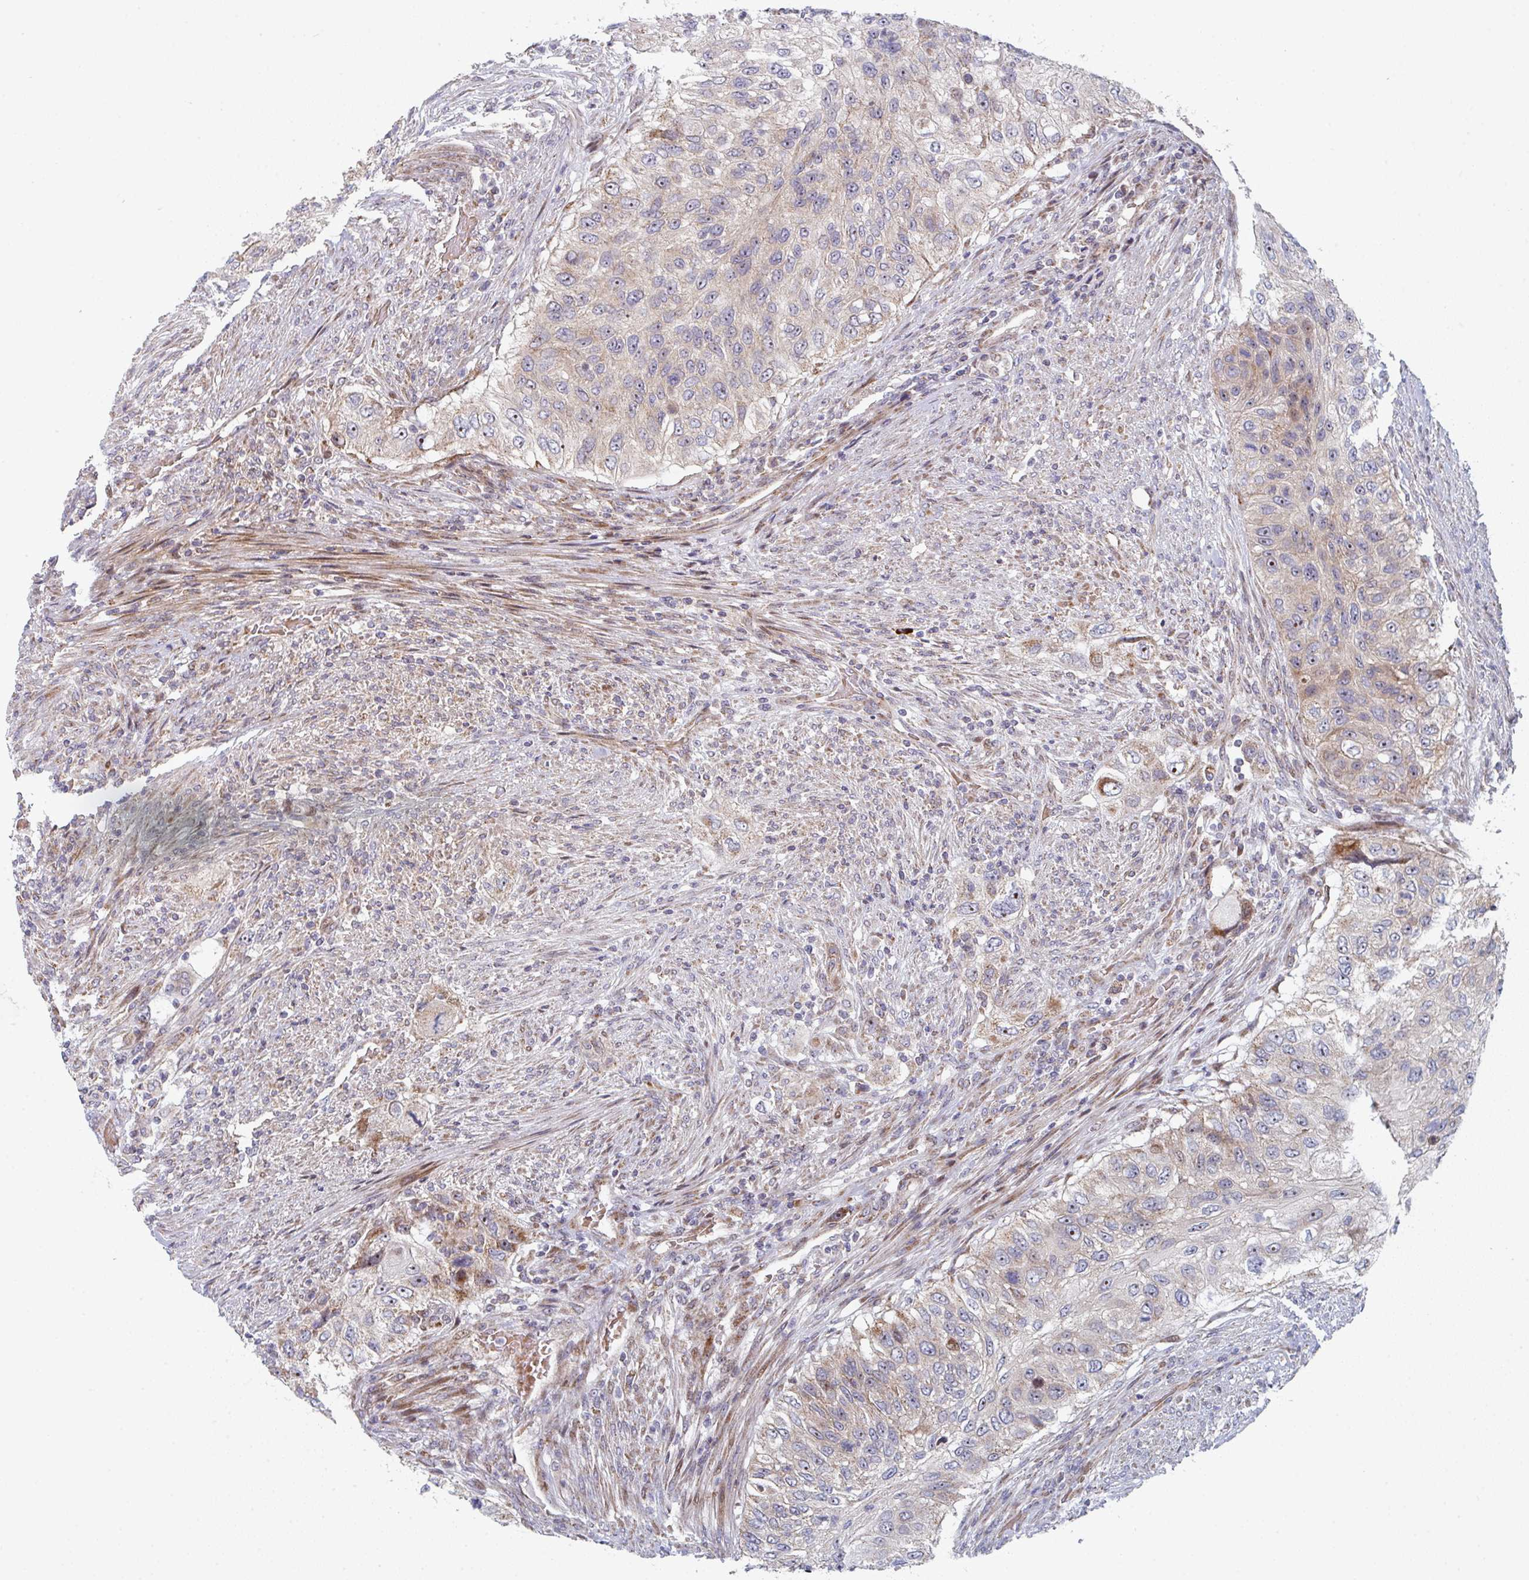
{"staining": {"intensity": "weak", "quantity": "<25%", "location": "cytoplasmic/membranous"}, "tissue": "urothelial cancer", "cell_type": "Tumor cells", "image_type": "cancer", "snomed": [{"axis": "morphology", "description": "Urothelial carcinoma, High grade"}, {"axis": "topography", "description": "Urinary bladder"}], "caption": "IHC histopathology image of human urothelial carcinoma (high-grade) stained for a protein (brown), which exhibits no positivity in tumor cells.", "gene": "ZNF644", "patient": {"sex": "female", "age": 60}}